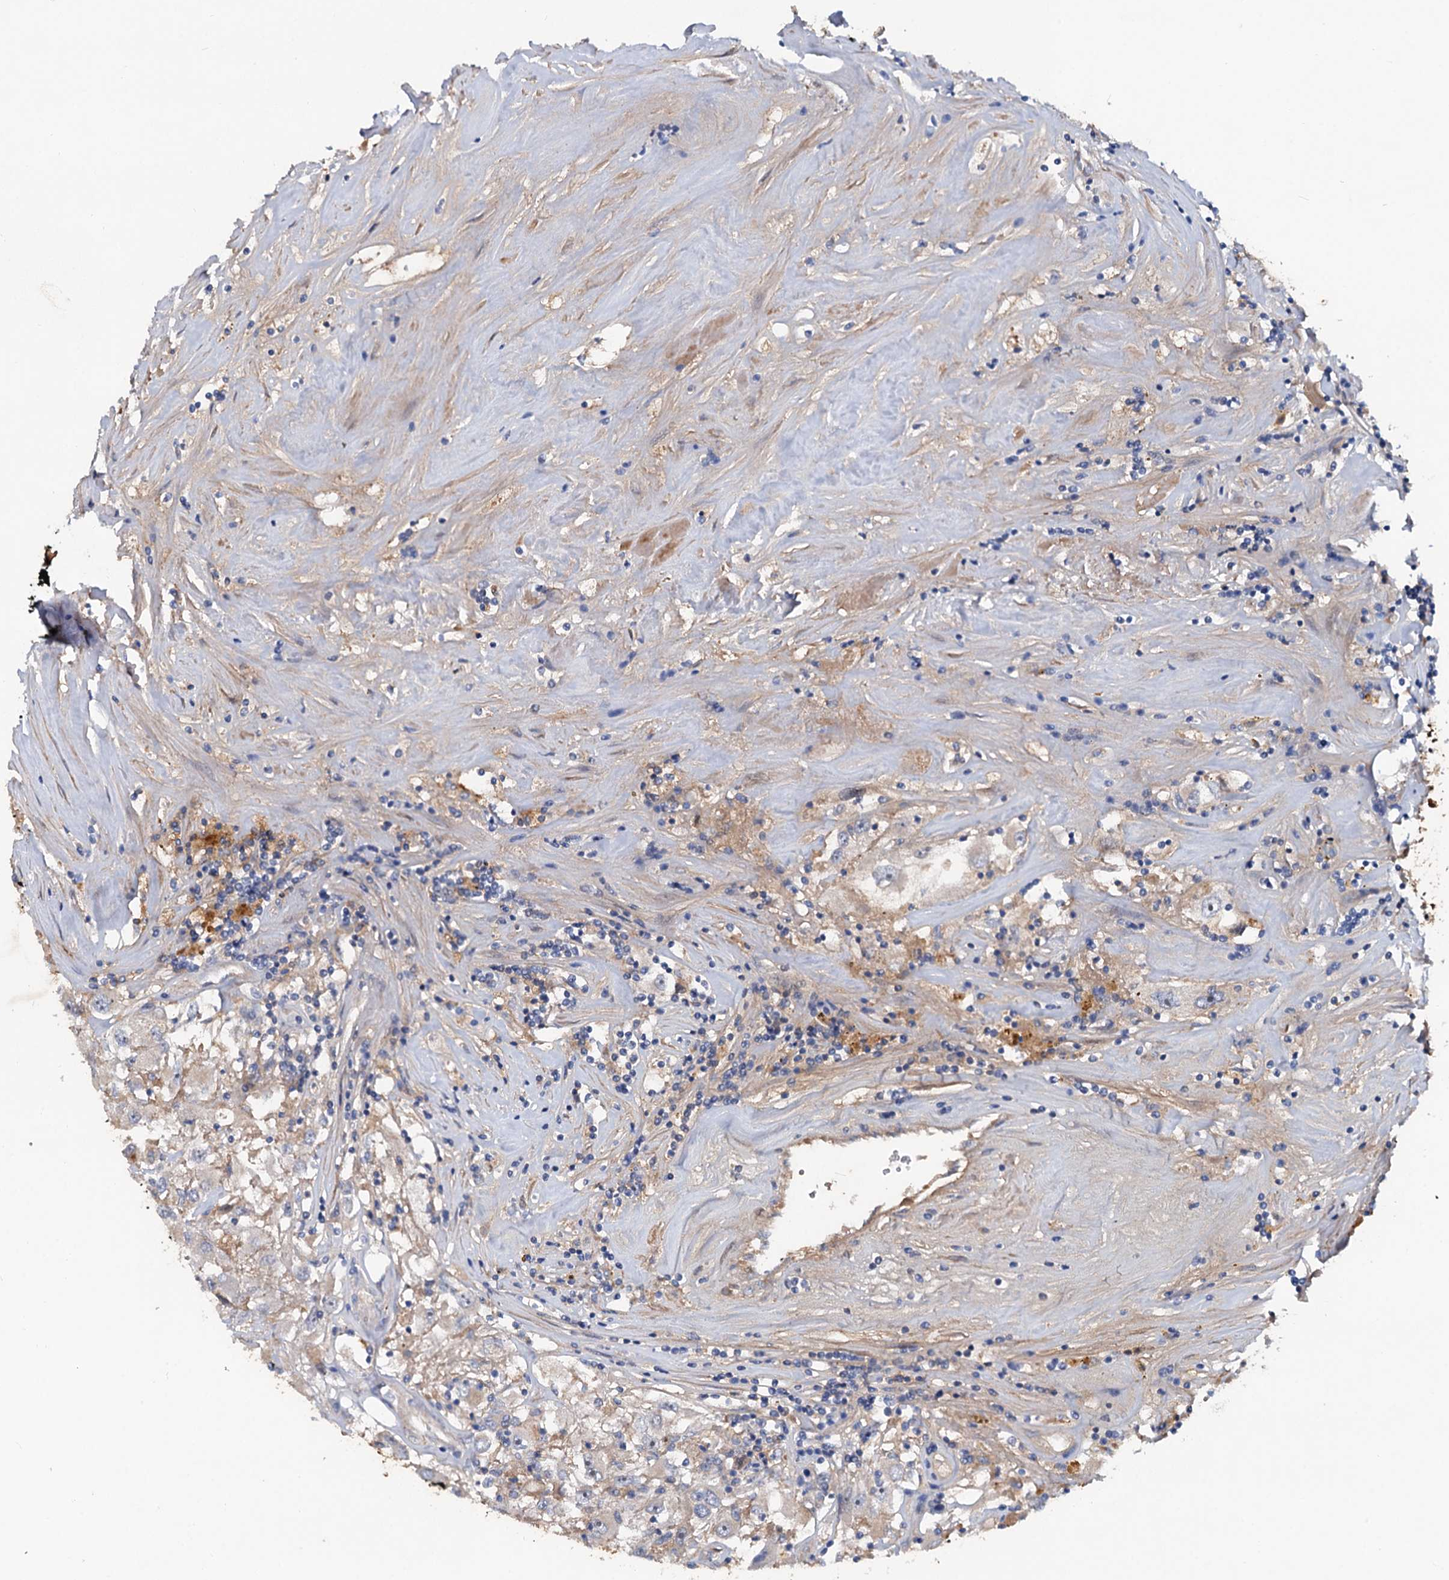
{"staining": {"intensity": "weak", "quantity": "<25%", "location": "cytoplasmic/membranous"}, "tissue": "renal cancer", "cell_type": "Tumor cells", "image_type": "cancer", "snomed": [{"axis": "morphology", "description": "Adenocarcinoma, NOS"}, {"axis": "topography", "description": "Kidney"}], "caption": "Human adenocarcinoma (renal) stained for a protein using immunohistochemistry reveals no staining in tumor cells.", "gene": "CHRD", "patient": {"sex": "female", "age": 52}}